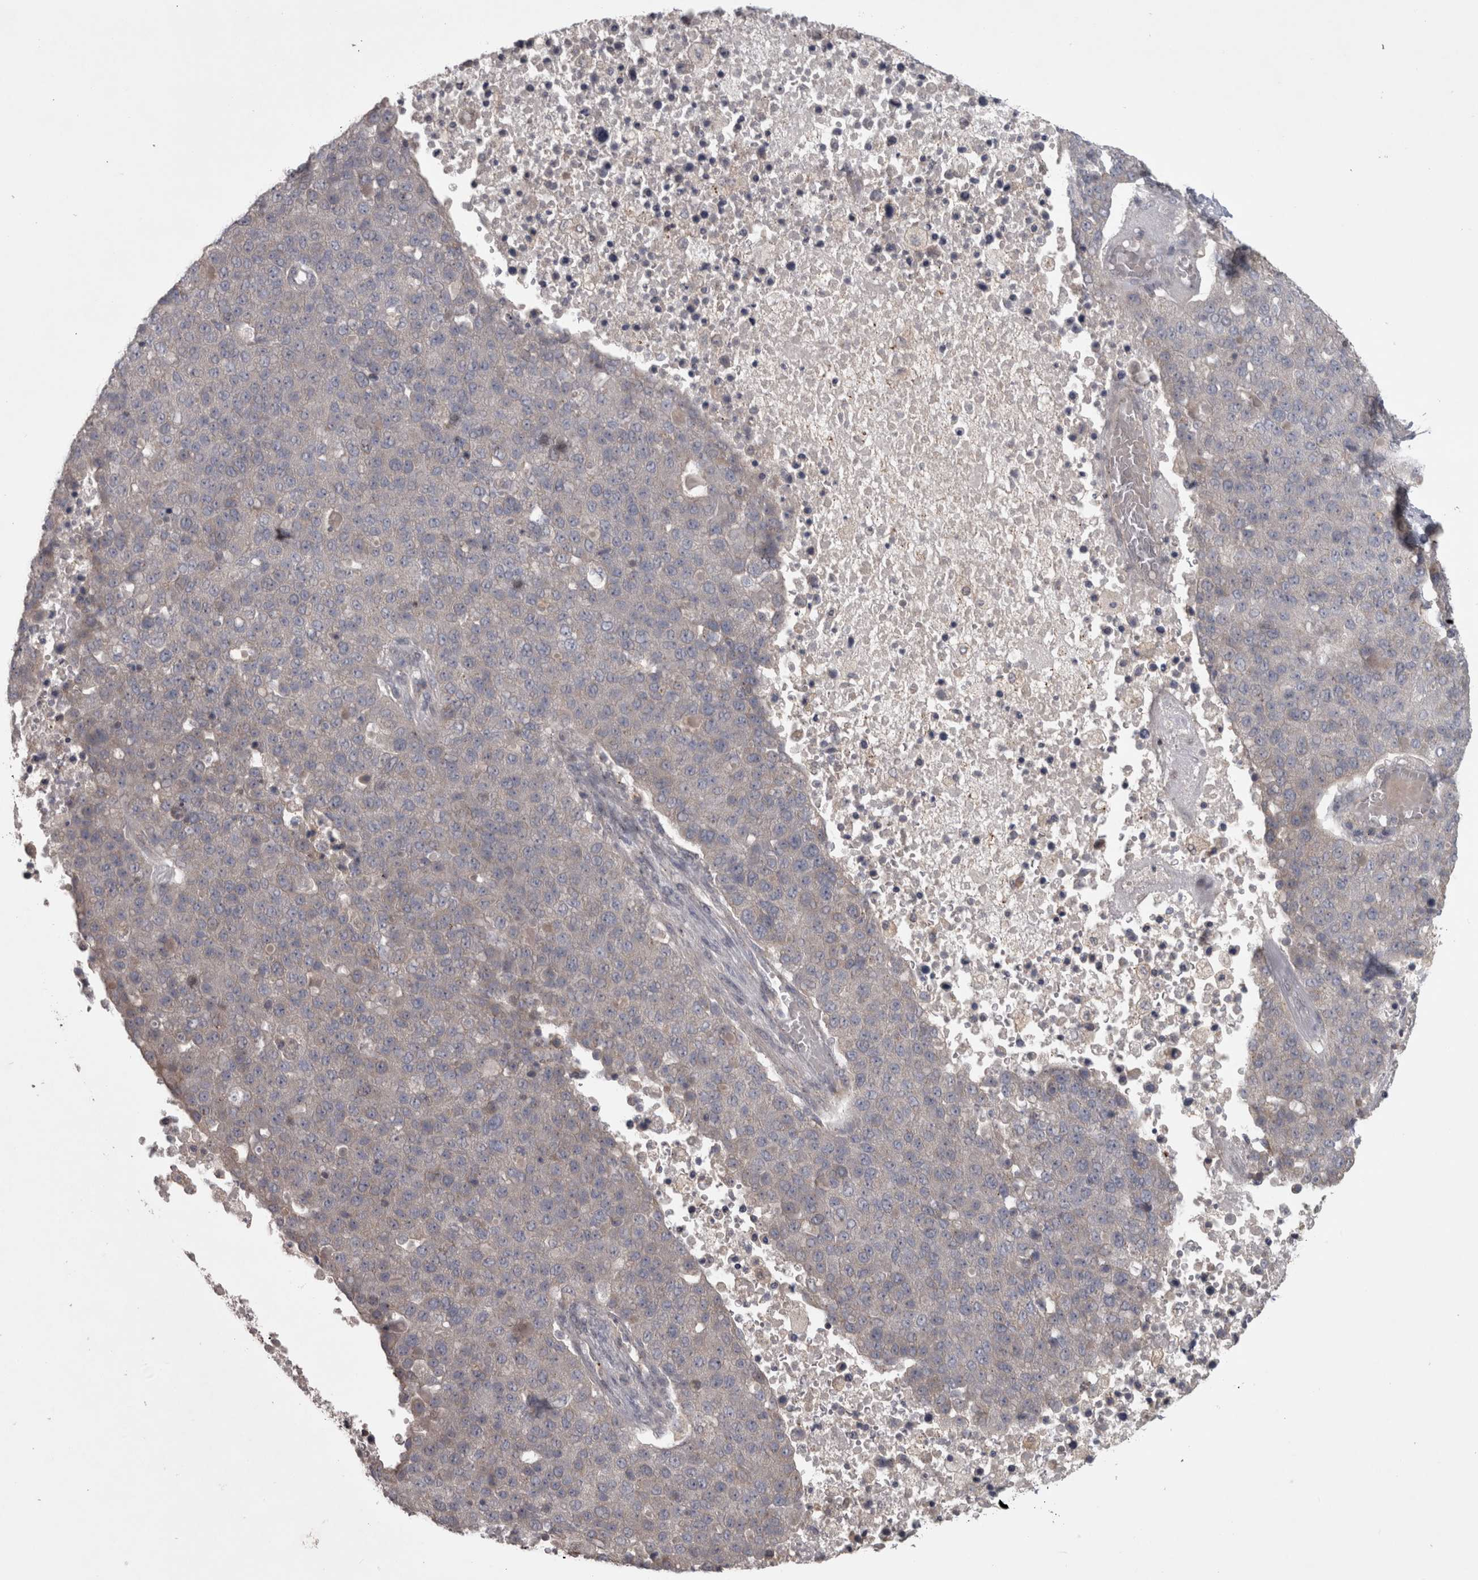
{"staining": {"intensity": "negative", "quantity": "none", "location": "none"}, "tissue": "pancreatic cancer", "cell_type": "Tumor cells", "image_type": "cancer", "snomed": [{"axis": "morphology", "description": "Adenocarcinoma, NOS"}, {"axis": "topography", "description": "Pancreas"}], "caption": "A photomicrograph of human pancreatic cancer is negative for staining in tumor cells.", "gene": "SLCO5A1", "patient": {"sex": "female", "age": 61}}